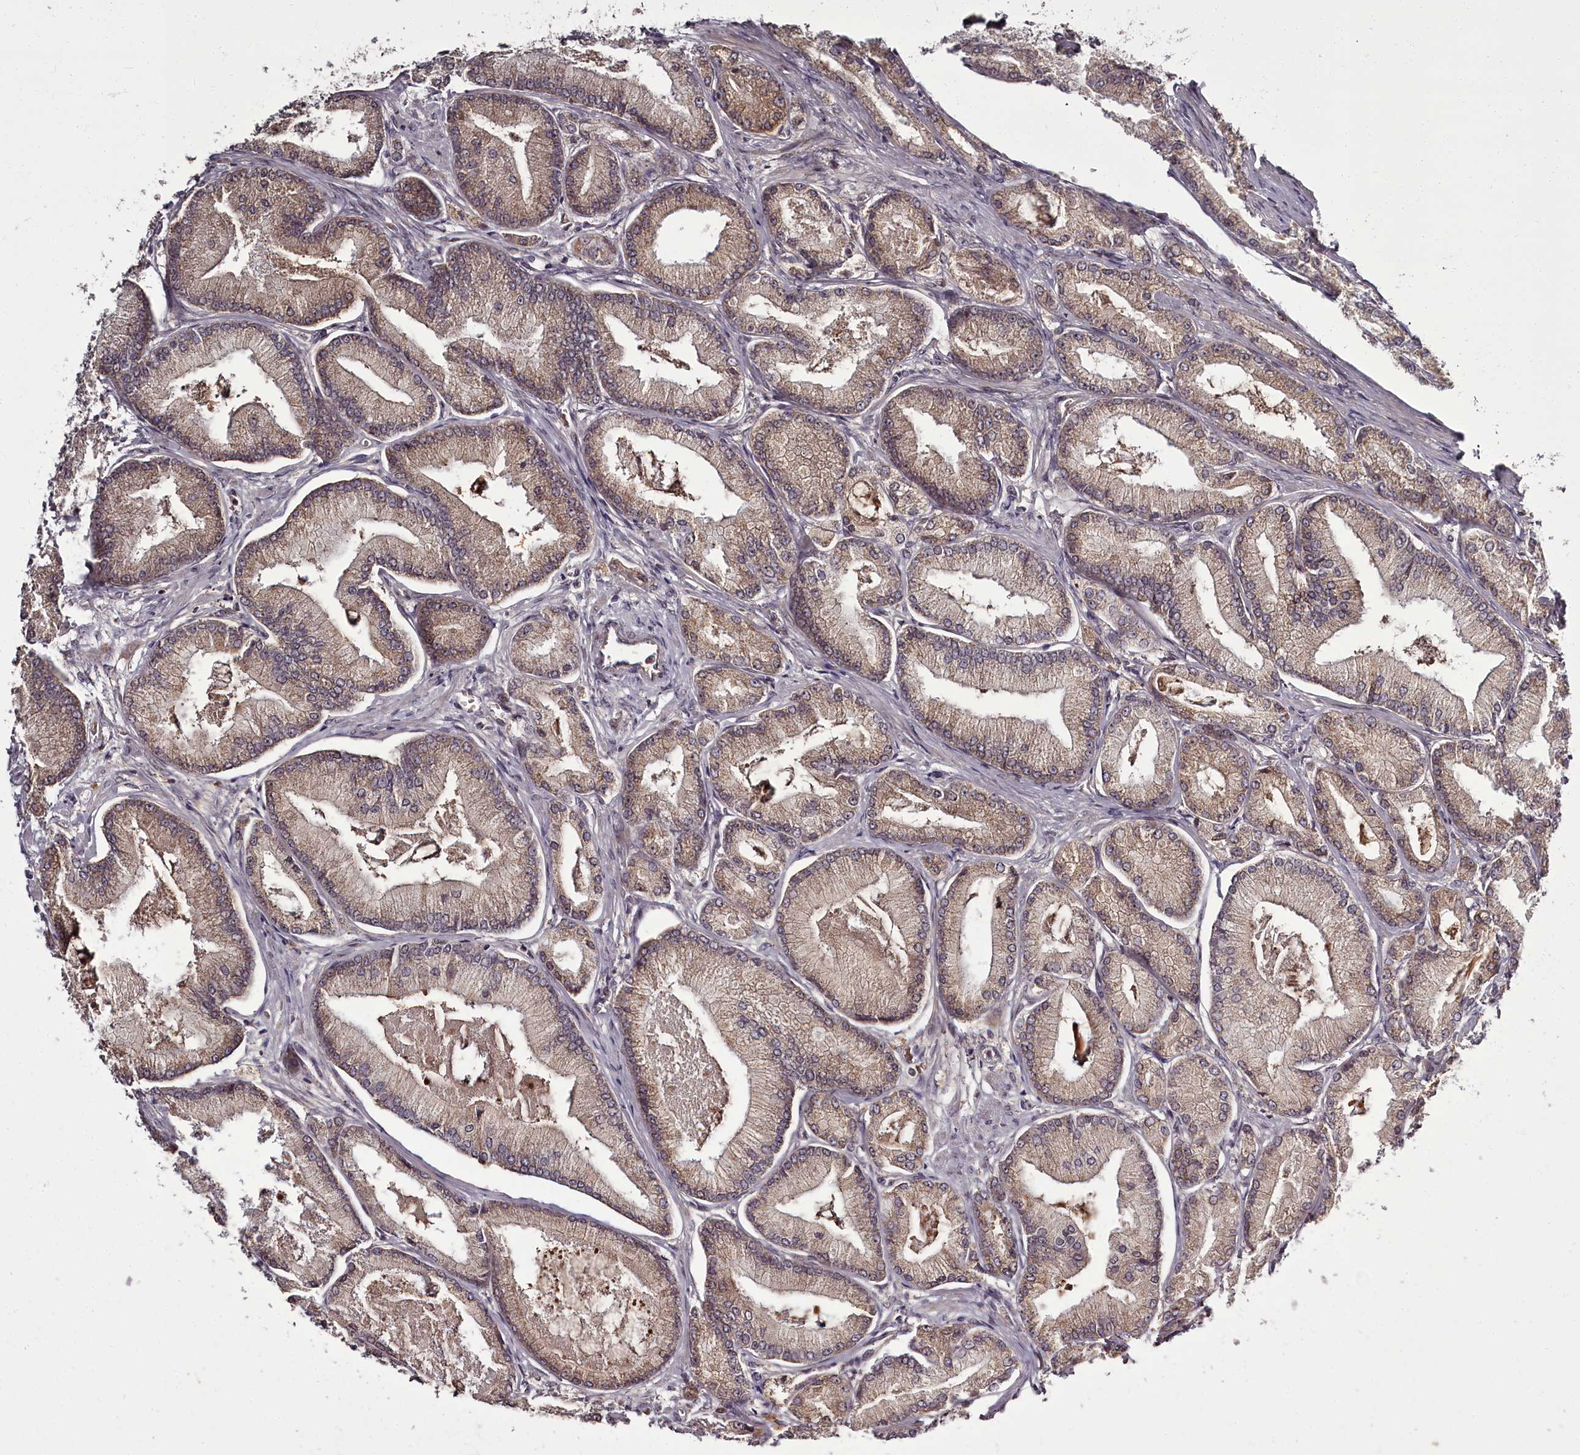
{"staining": {"intensity": "weak", "quantity": ">75%", "location": "cytoplasmic/membranous"}, "tissue": "prostate cancer", "cell_type": "Tumor cells", "image_type": "cancer", "snomed": [{"axis": "morphology", "description": "Adenocarcinoma, Low grade"}, {"axis": "topography", "description": "Prostate"}], "caption": "This is a micrograph of immunohistochemistry (IHC) staining of prostate cancer (adenocarcinoma (low-grade)), which shows weak expression in the cytoplasmic/membranous of tumor cells.", "gene": "PCBP2", "patient": {"sex": "male", "age": 74}}